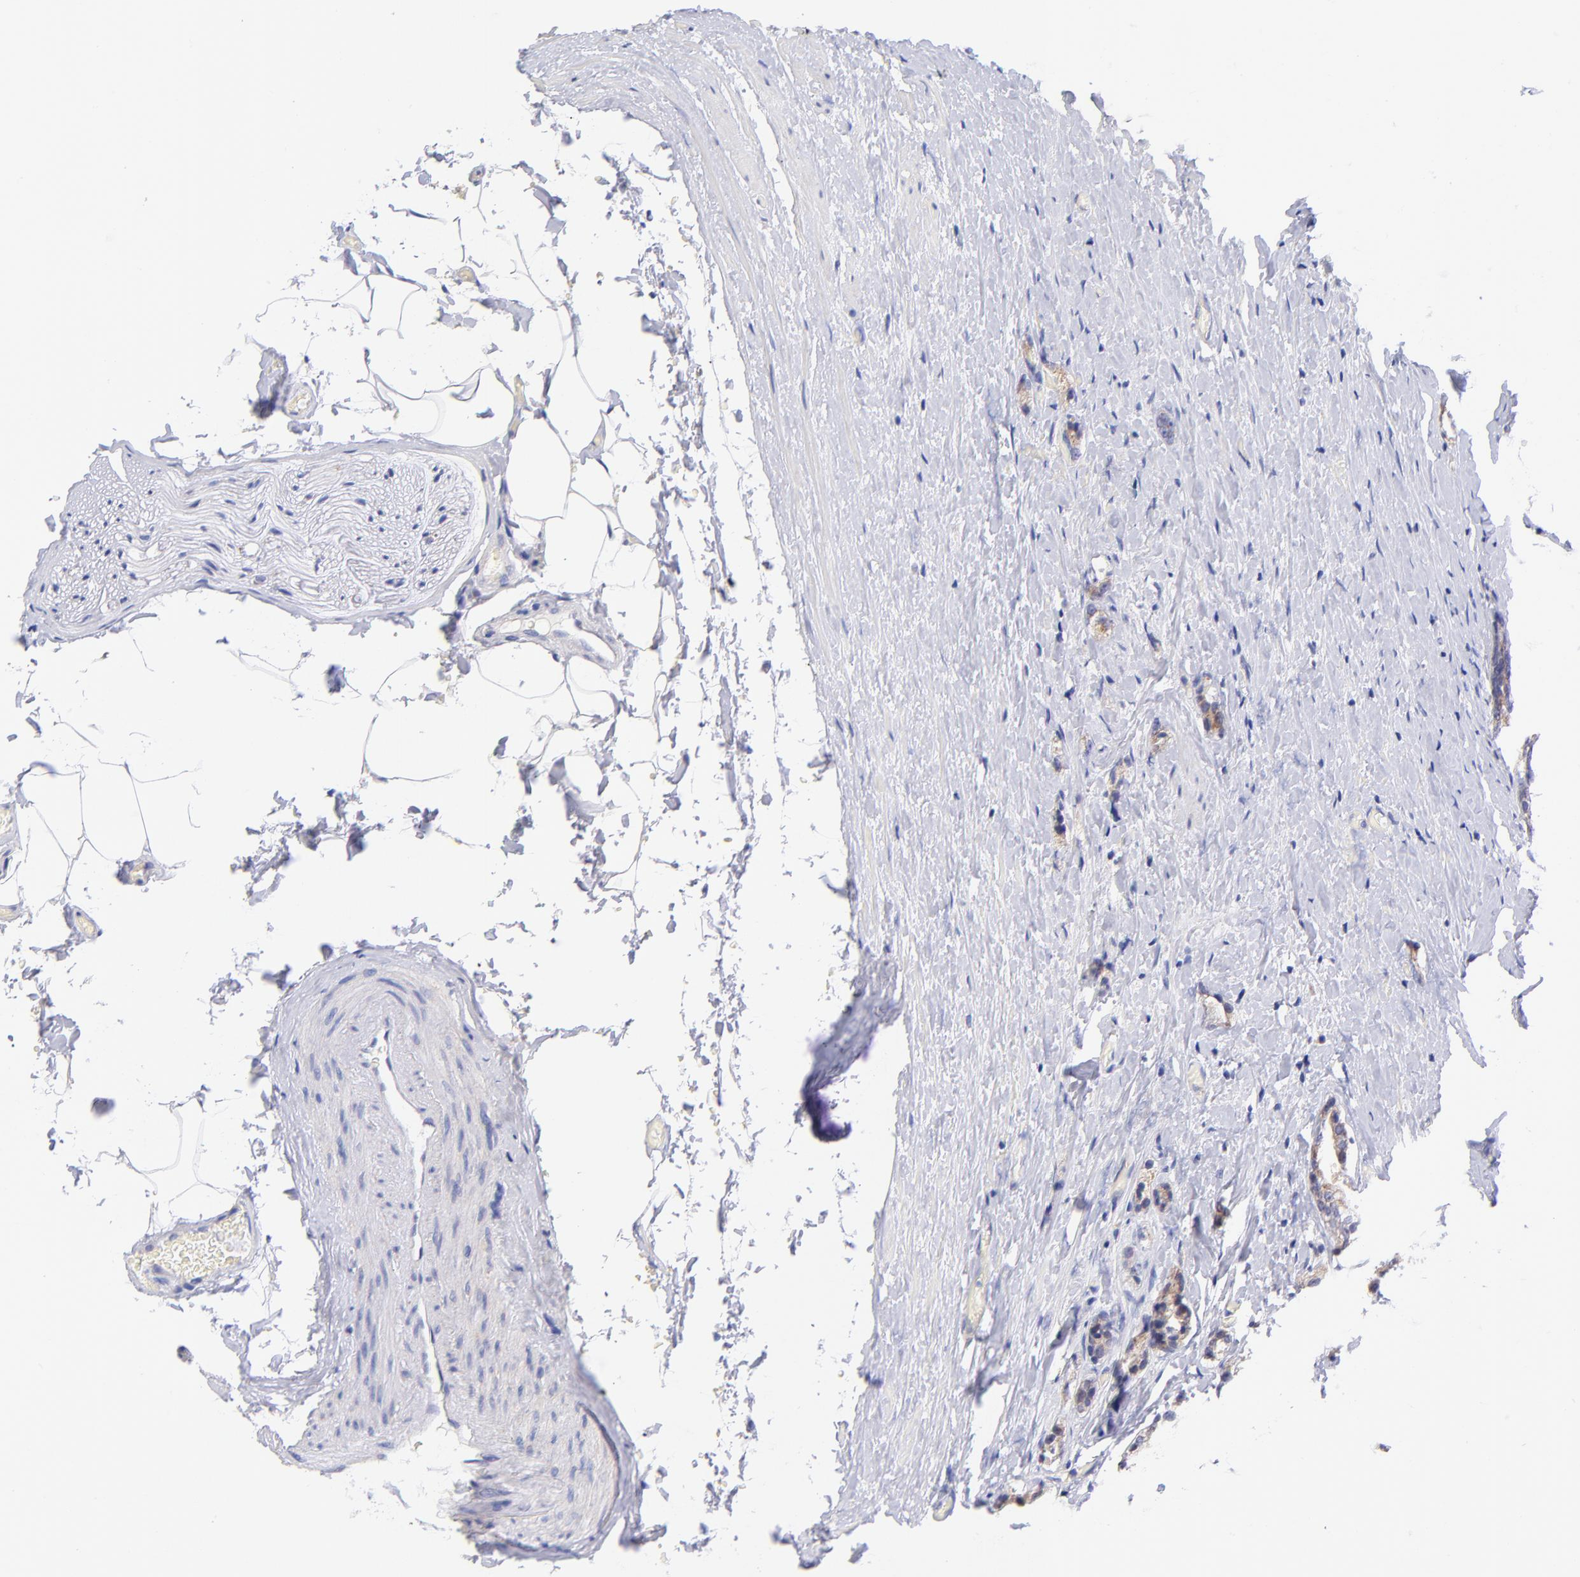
{"staining": {"intensity": "weak", "quantity": "25%-75%", "location": "cytoplasmic/membranous"}, "tissue": "prostate cancer", "cell_type": "Tumor cells", "image_type": "cancer", "snomed": [{"axis": "morphology", "description": "Adenocarcinoma, Medium grade"}, {"axis": "topography", "description": "Prostate"}], "caption": "This image exhibits prostate medium-grade adenocarcinoma stained with immunohistochemistry to label a protein in brown. The cytoplasmic/membranous of tumor cells show weak positivity for the protein. Nuclei are counter-stained blue.", "gene": "NDUFB7", "patient": {"sex": "male", "age": 59}}